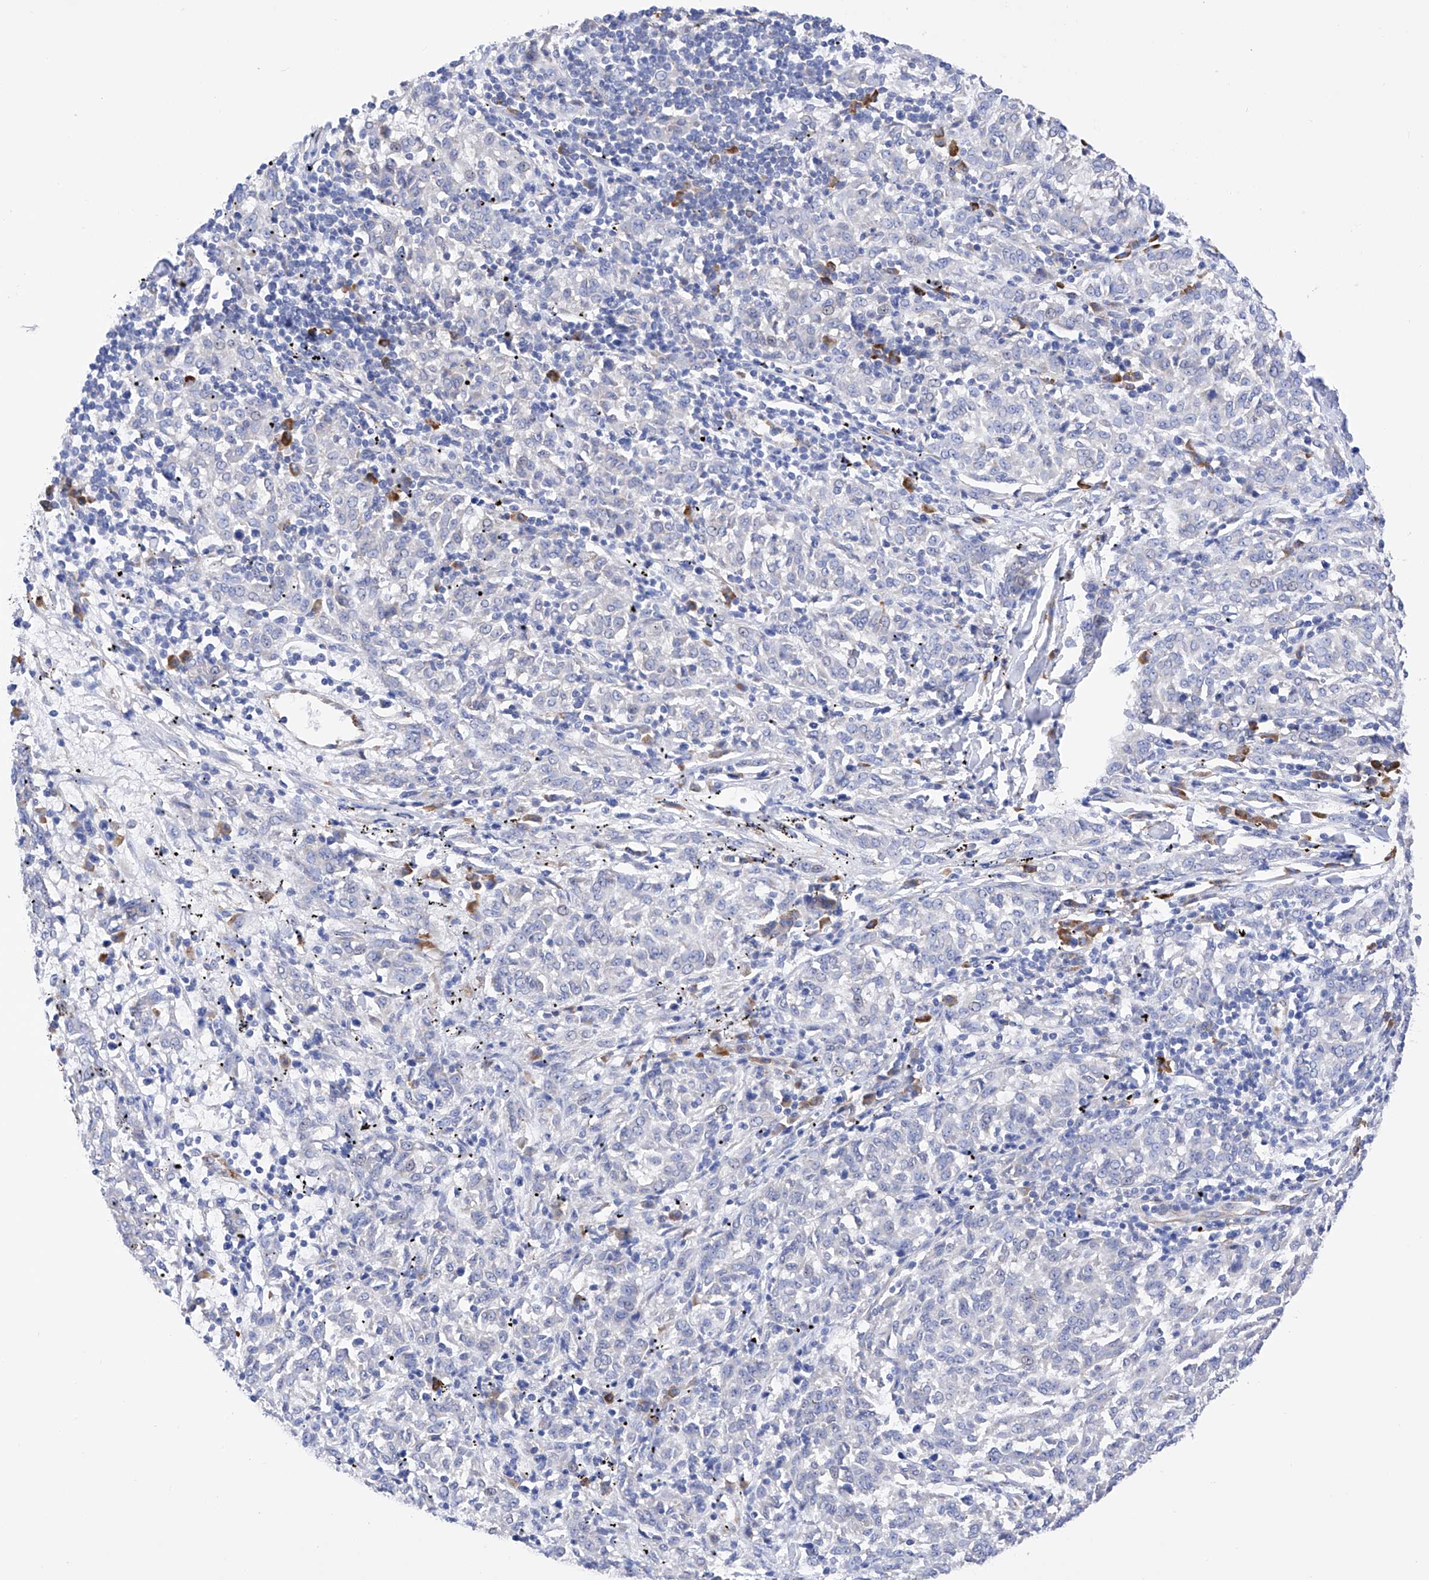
{"staining": {"intensity": "negative", "quantity": "none", "location": "none"}, "tissue": "melanoma", "cell_type": "Tumor cells", "image_type": "cancer", "snomed": [{"axis": "morphology", "description": "Malignant melanoma, NOS"}, {"axis": "topography", "description": "Skin"}], "caption": "Immunohistochemistry of malignant melanoma demonstrates no expression in tumor cells. (DAB (3,3'-diaminobenzidine) IHC, high magnification).", "gene": "PDIA5", "patient": {"sex": "female", "age": 72}}